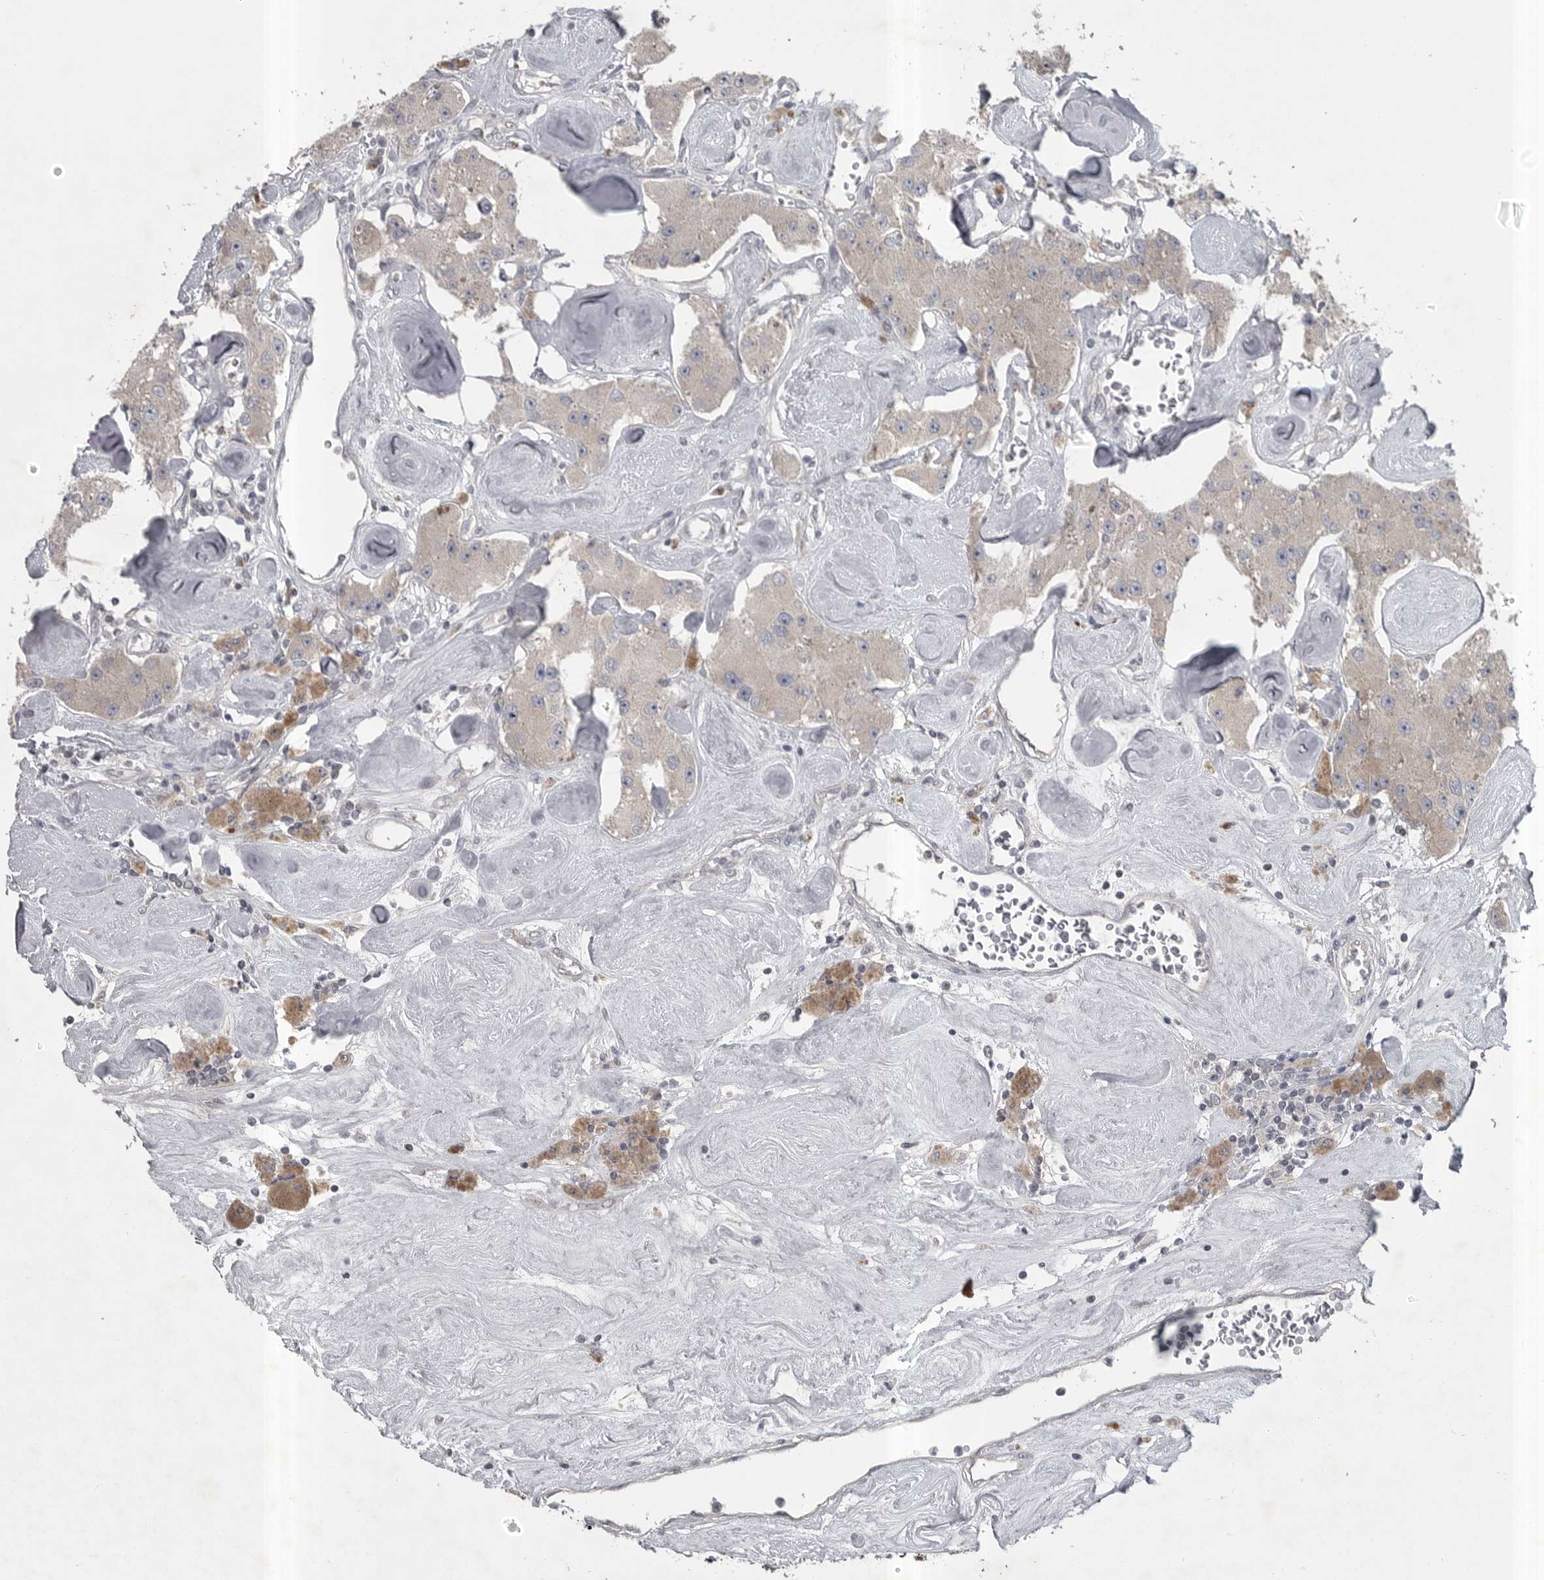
{"staining": {"intensity": "weak", "quantity": "<25%", "location": "cytoplasmic/membranous"}, "tissue": "carcinoid", "cell_type": "Tumor cells", "image_type": "cancer", "snomed": [{"axis": "morphology", "description": "Carcinoid, malignant, NOS"}, {"axis": "topography", "description": "Pancreas"}], "caption": "Protein analysis of carcinoid exhibits no significant expression in tumor cells. (Immunohistochemistry (ihc), brightfield microscopy, high magnification).", "gene": "PHF13", "patient": {"sex": "male", "age": 41}}